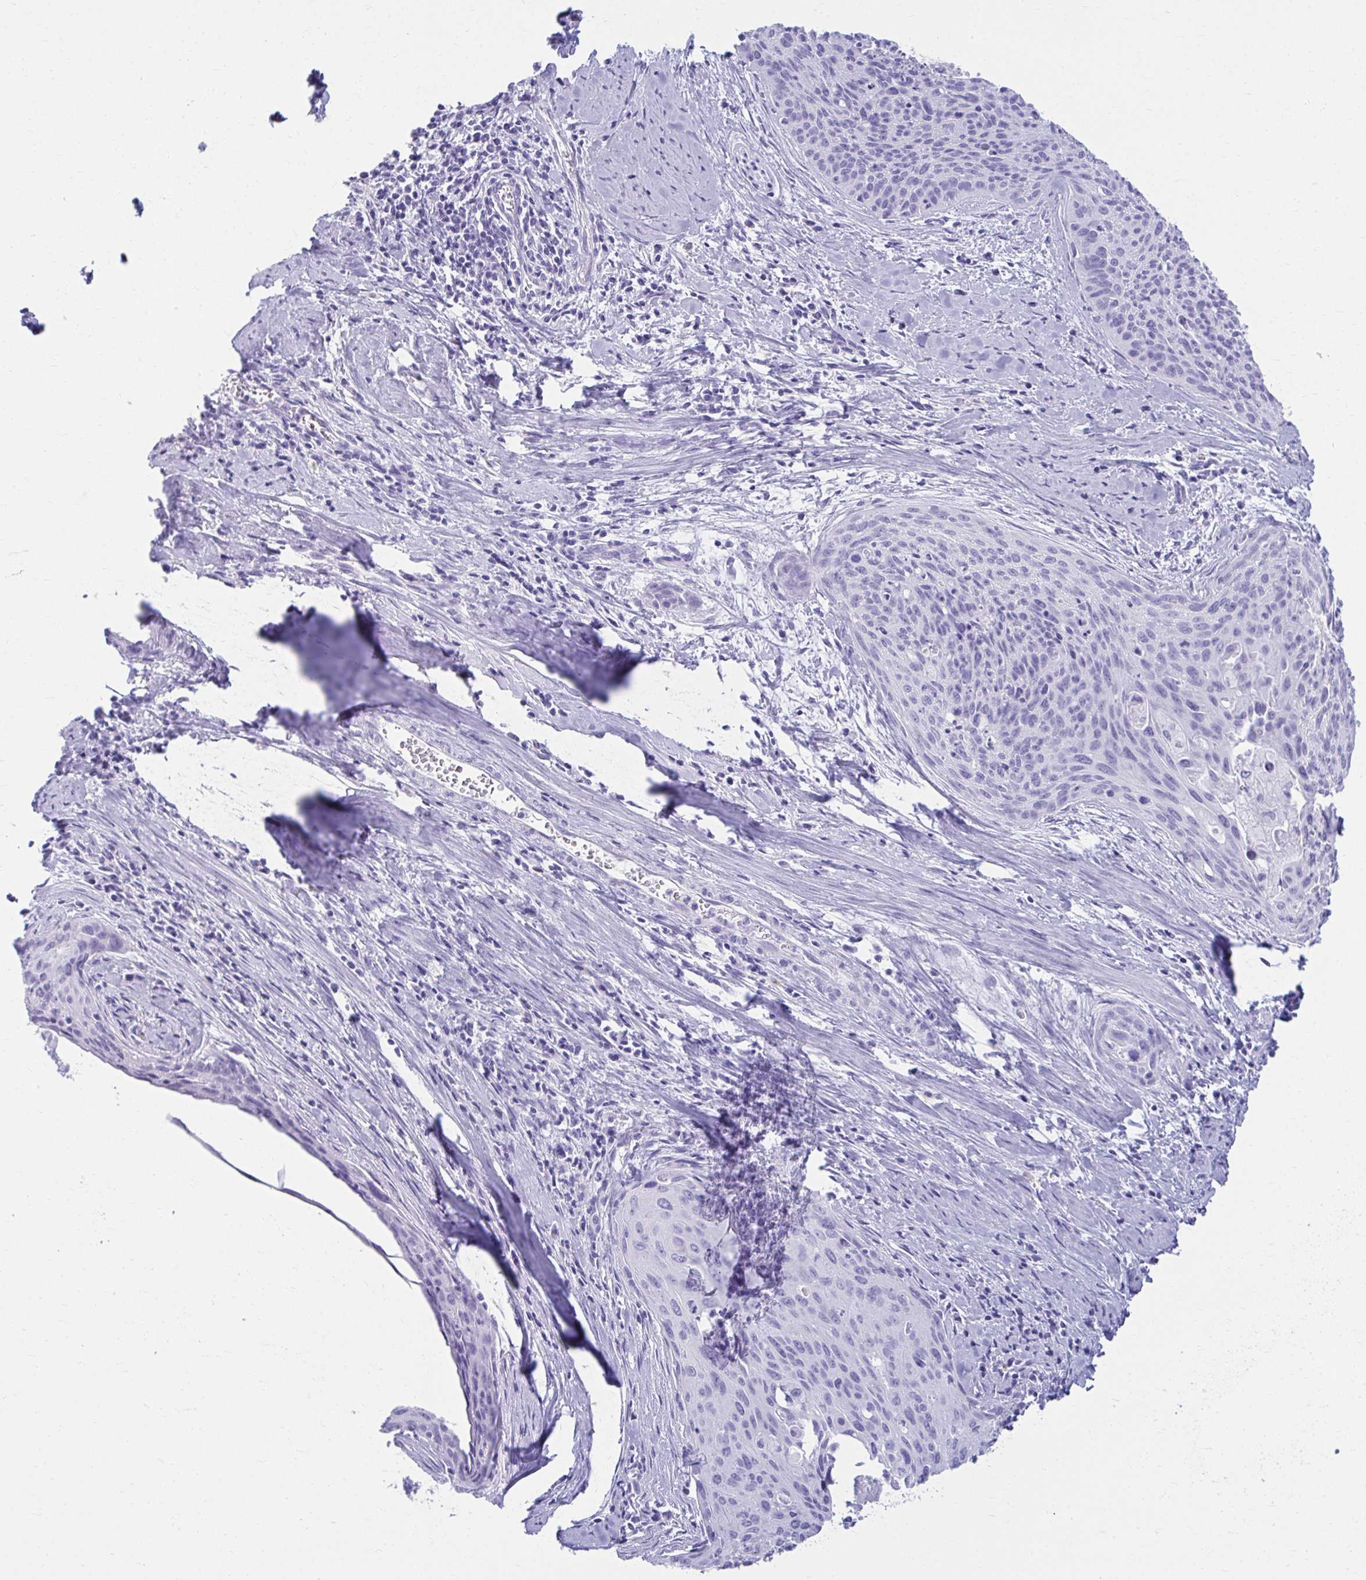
{"staining": {"intensity": "negative", "quantity": "none", "location": "none"}, "tissue": "cervical cancer", "cell_type": "Tumor cells", "image_type": "cancer", "snomed": [{"axis": "morphology", "description": "Squamous cell carcinoma, NOS"}, {"axis": "topography", "description": "Cervix"}], "caption": "Immunohistochemical staining of human cervical cancer (squamous cell carcinoma) reveals no significant positivity in tumor cells.", "gene": "ATP4B", "patient": {"sex": "female", "age": 55}}